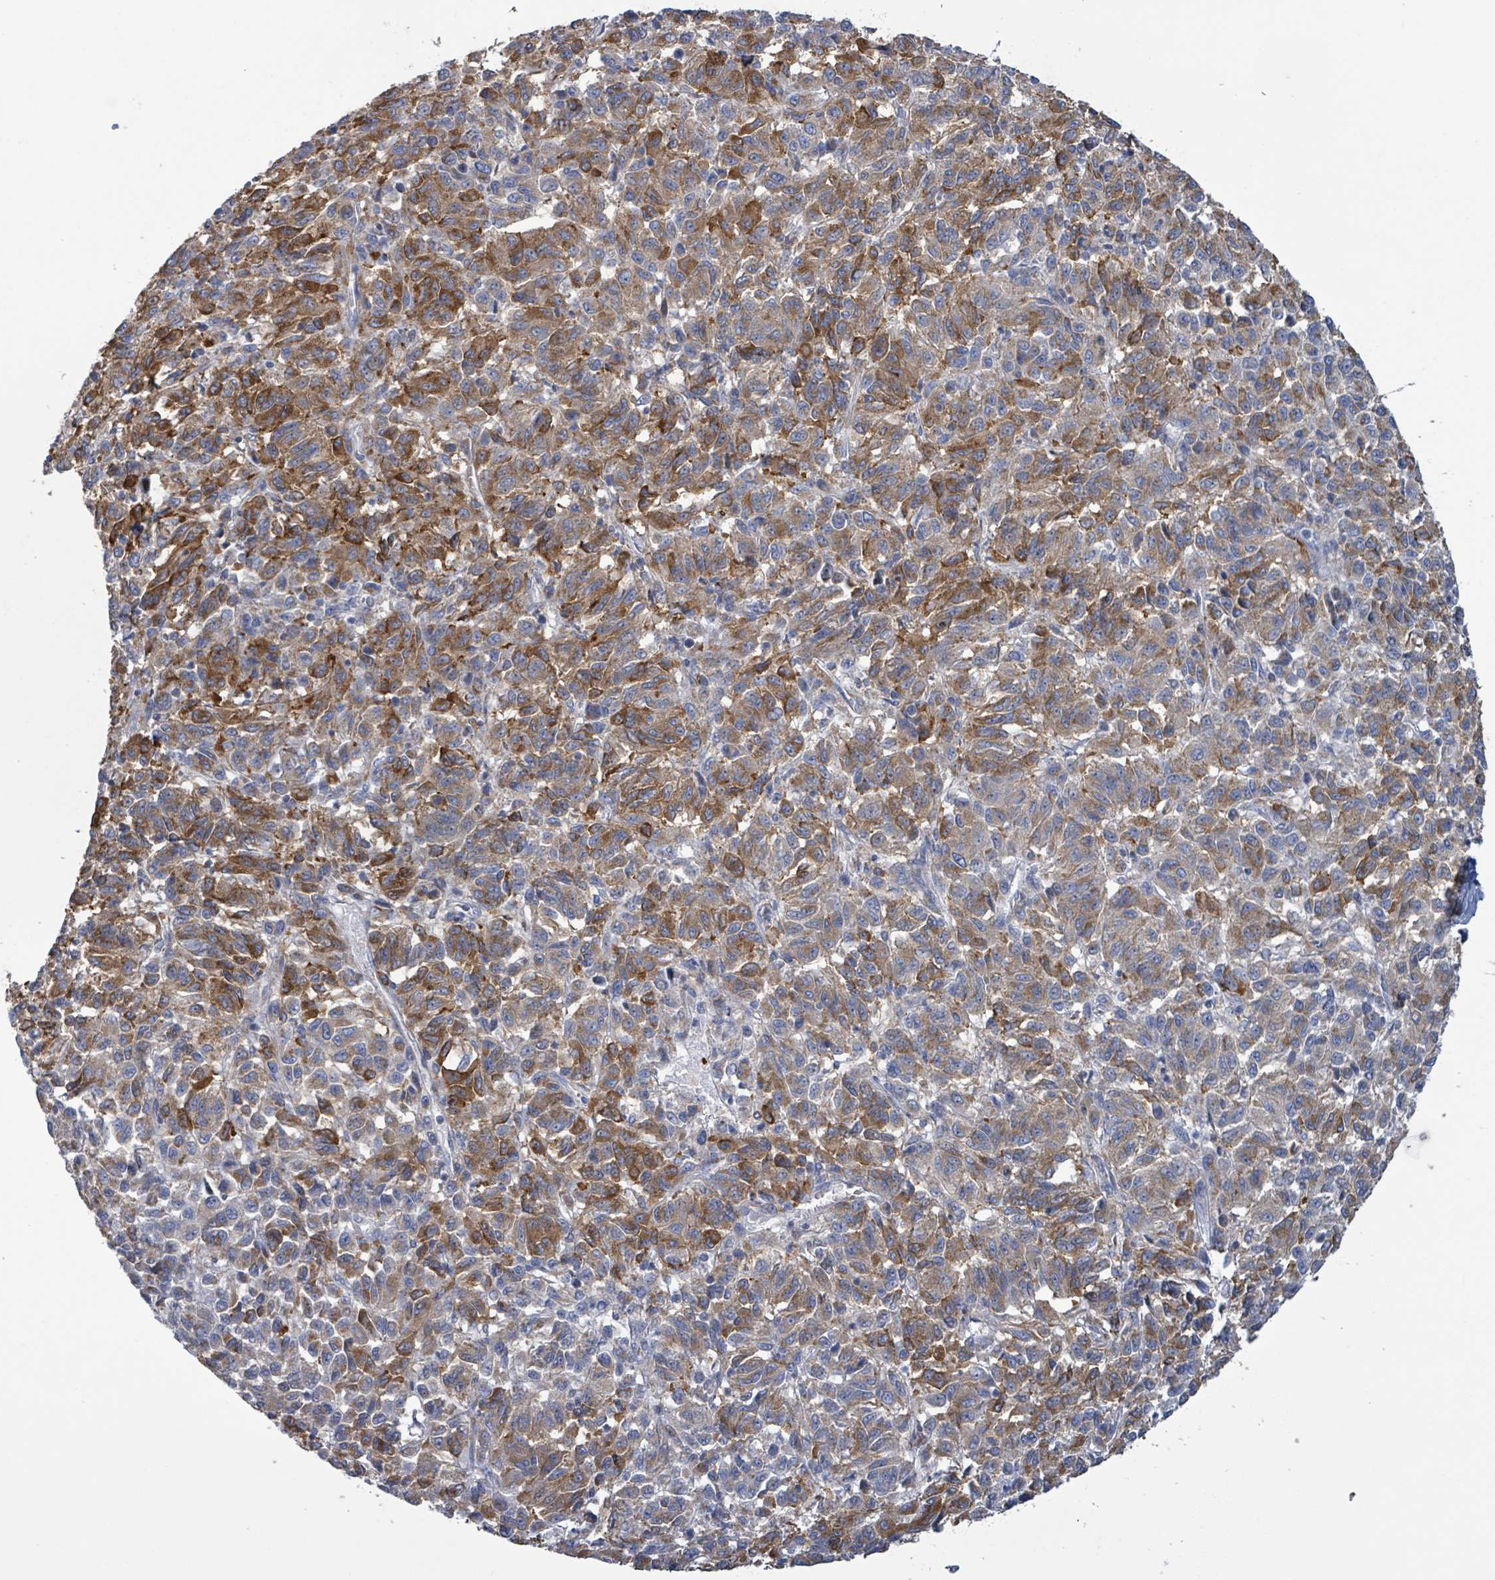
{"staining": {"intensity": "moderate", "quantity": "25%-75%", "location": "cytoplasmic/membranous"}, "tissue": "melanoma", "cell_type": "Tumor cells", "image_type": "cancer", "snomed": [{"axis": "morphology", "description": "Malignant melanoma, Metastatic site"}, {"axis": "topography", "description": "Lung"}], "caption": "A brown stain highlights moderate cytoplasmic/membranous positivity of a protein in human malignant melanoma (metastatic site) tumor cells.", "gene": "AKR1C4", "patient": {"sex": "male", "age": 64}}